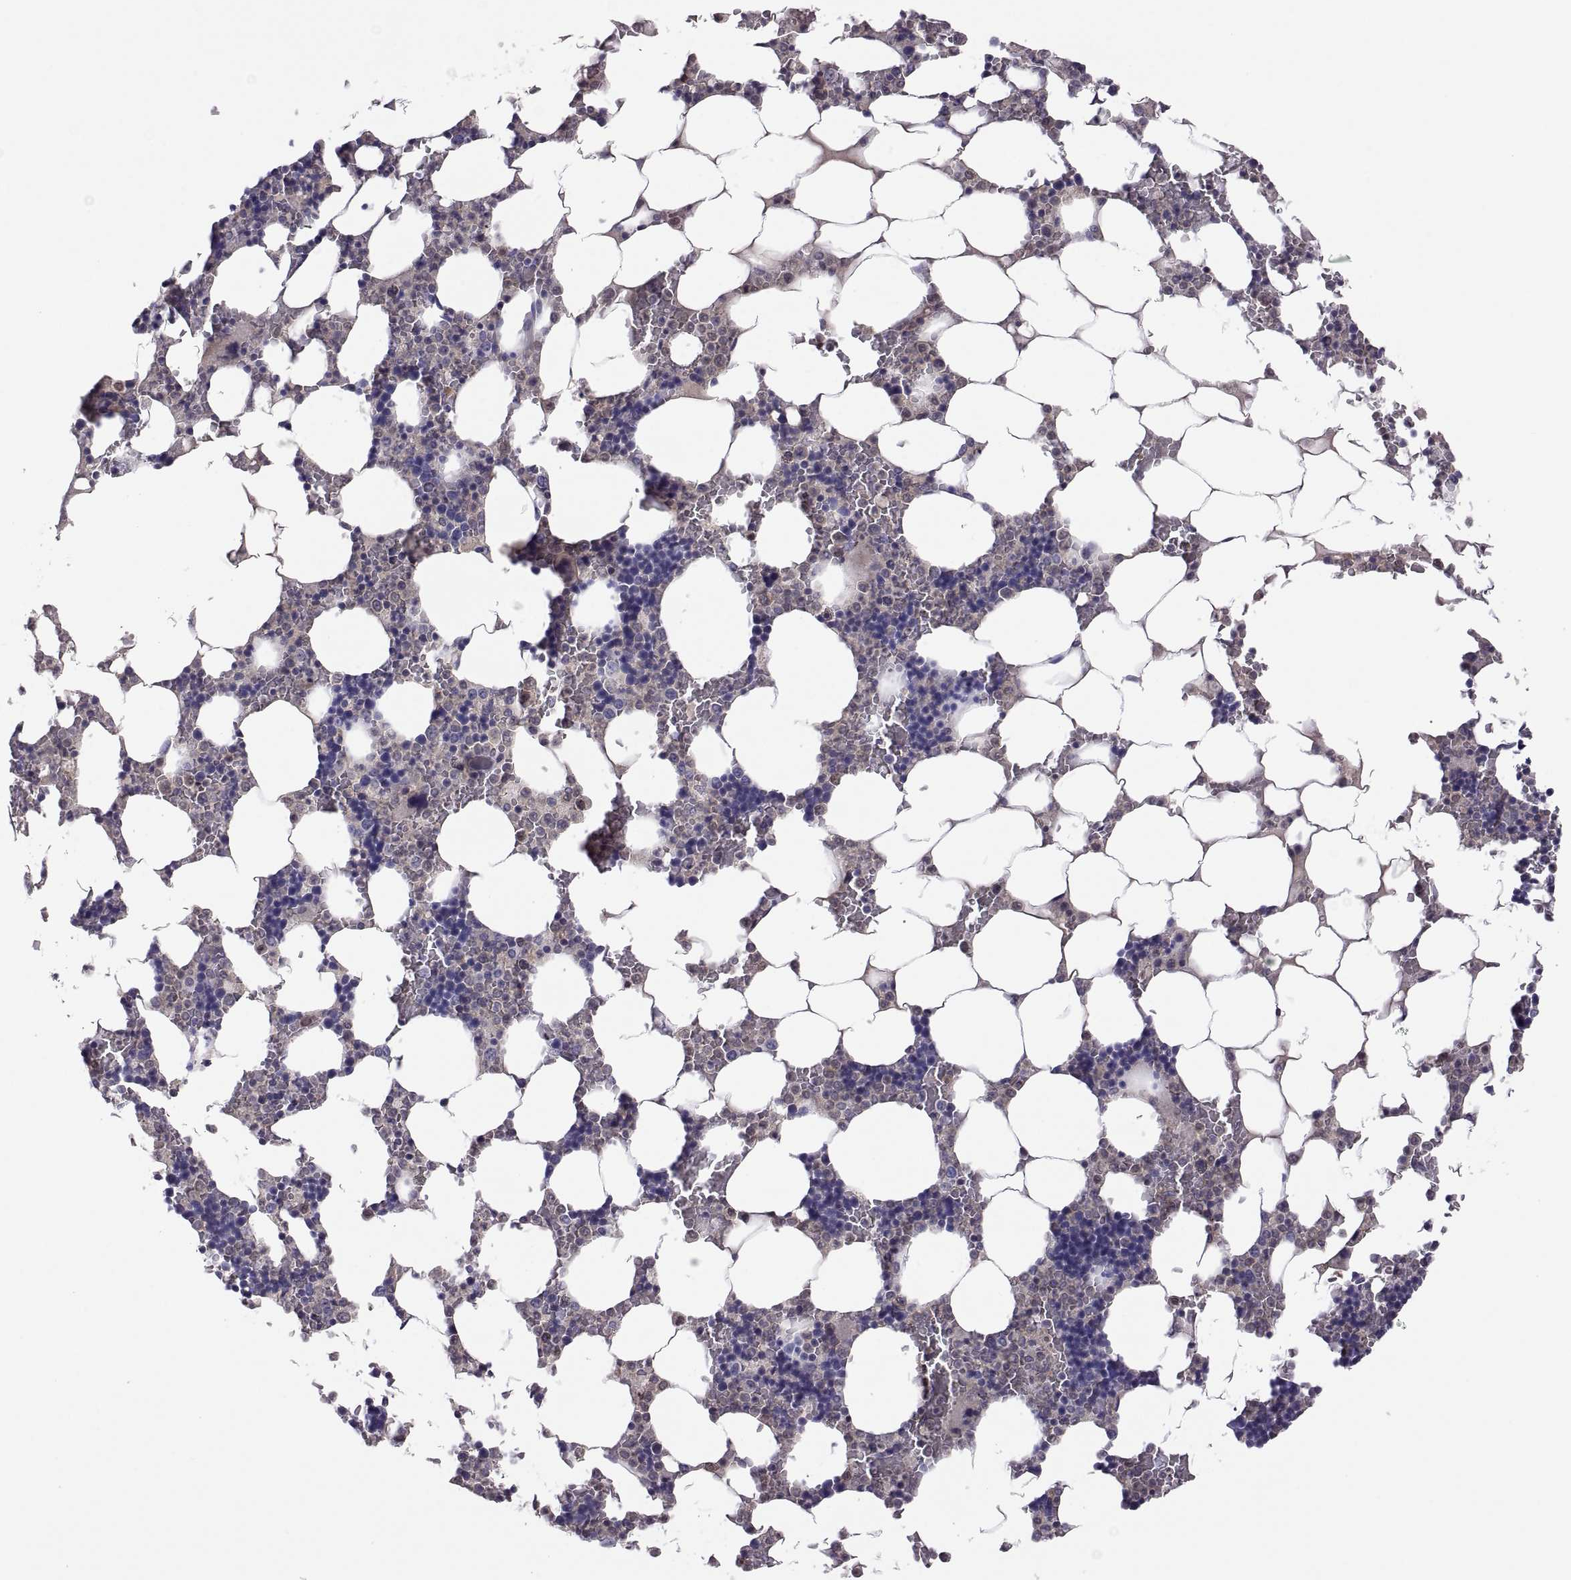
{"staining": {"intensity": "negative", "quantity": "none", "location": "none"}, "tissue": "bone marrow", "cell_type": "Hematopoietic cells", "image_type": "normal", "snomed": [{"axis": "morphology", "description": "Normal tissue, NOS"}, {"axis": "topography", "description": "Bone marrow"}], "caption": "DAB immunohistochemical staining of benign human bone marrow demonstrates no significant expression in hematopoietic cells.", "gene": "FGF9", "patient": {"sex": "male", "age": 51}}